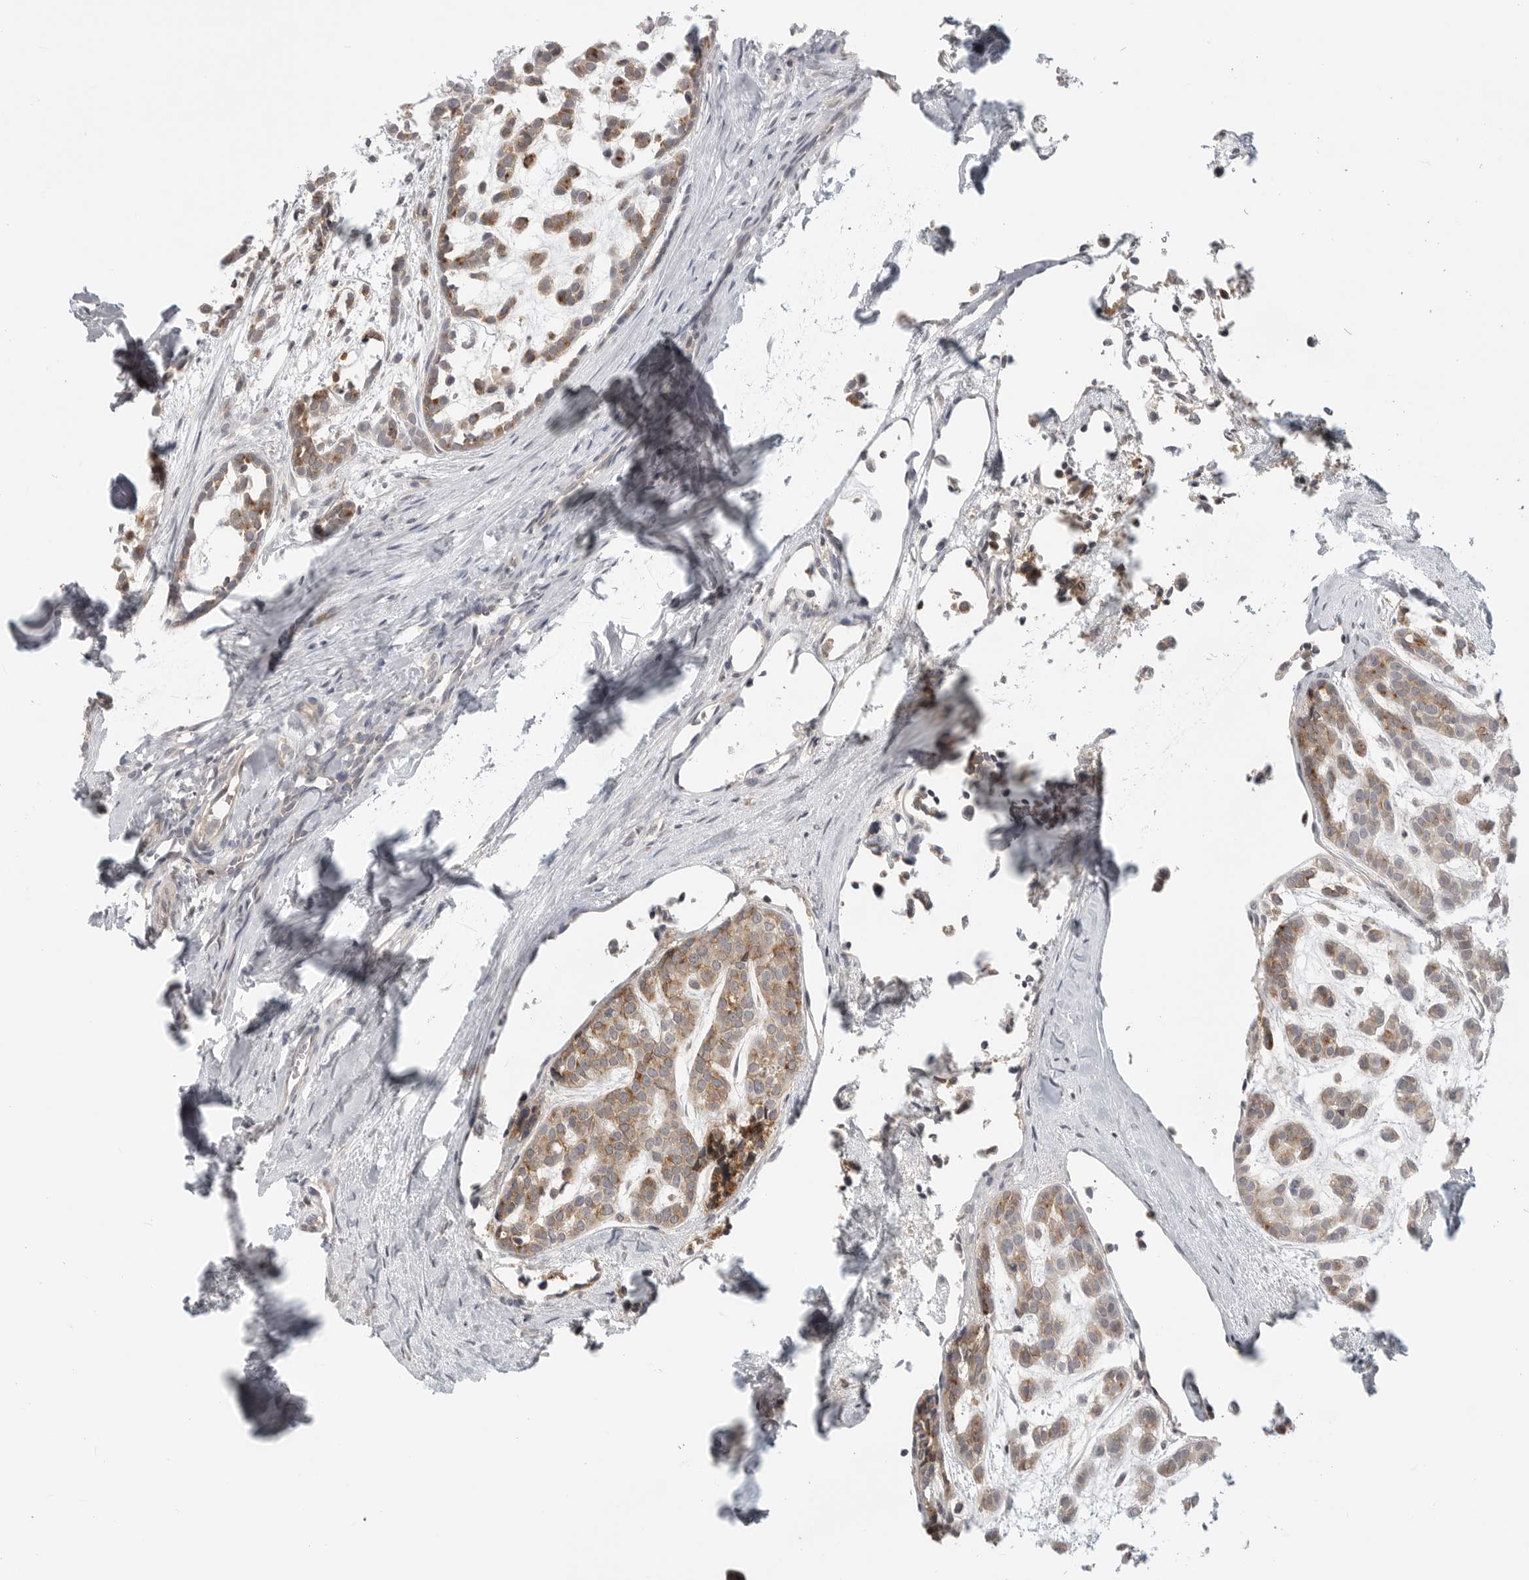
{"staining": {"intensity": "moderate", "quantity": ">75%", "location": "cytoplasmic/membranous"}, "tissue": "head and neck cancer", "cell_type": "Tumor cells", "image_type": "cancer", "snomed": [{"axis": "morphology", "description": "Adenocarcinoma, NOS"}, {"axis": "morphology", "description": "Adenoma, NOS"}, {"axis": "topography", "description": "Head-Neck"}], "caption": "The immunohistochemical stain highlights moderate cytoplasmic/membranous staining in tumor cells of head and neck adenocarcinoma tissue.", "gene": "IFNGR1", "patient": {"sex": "female", "age": 55}}